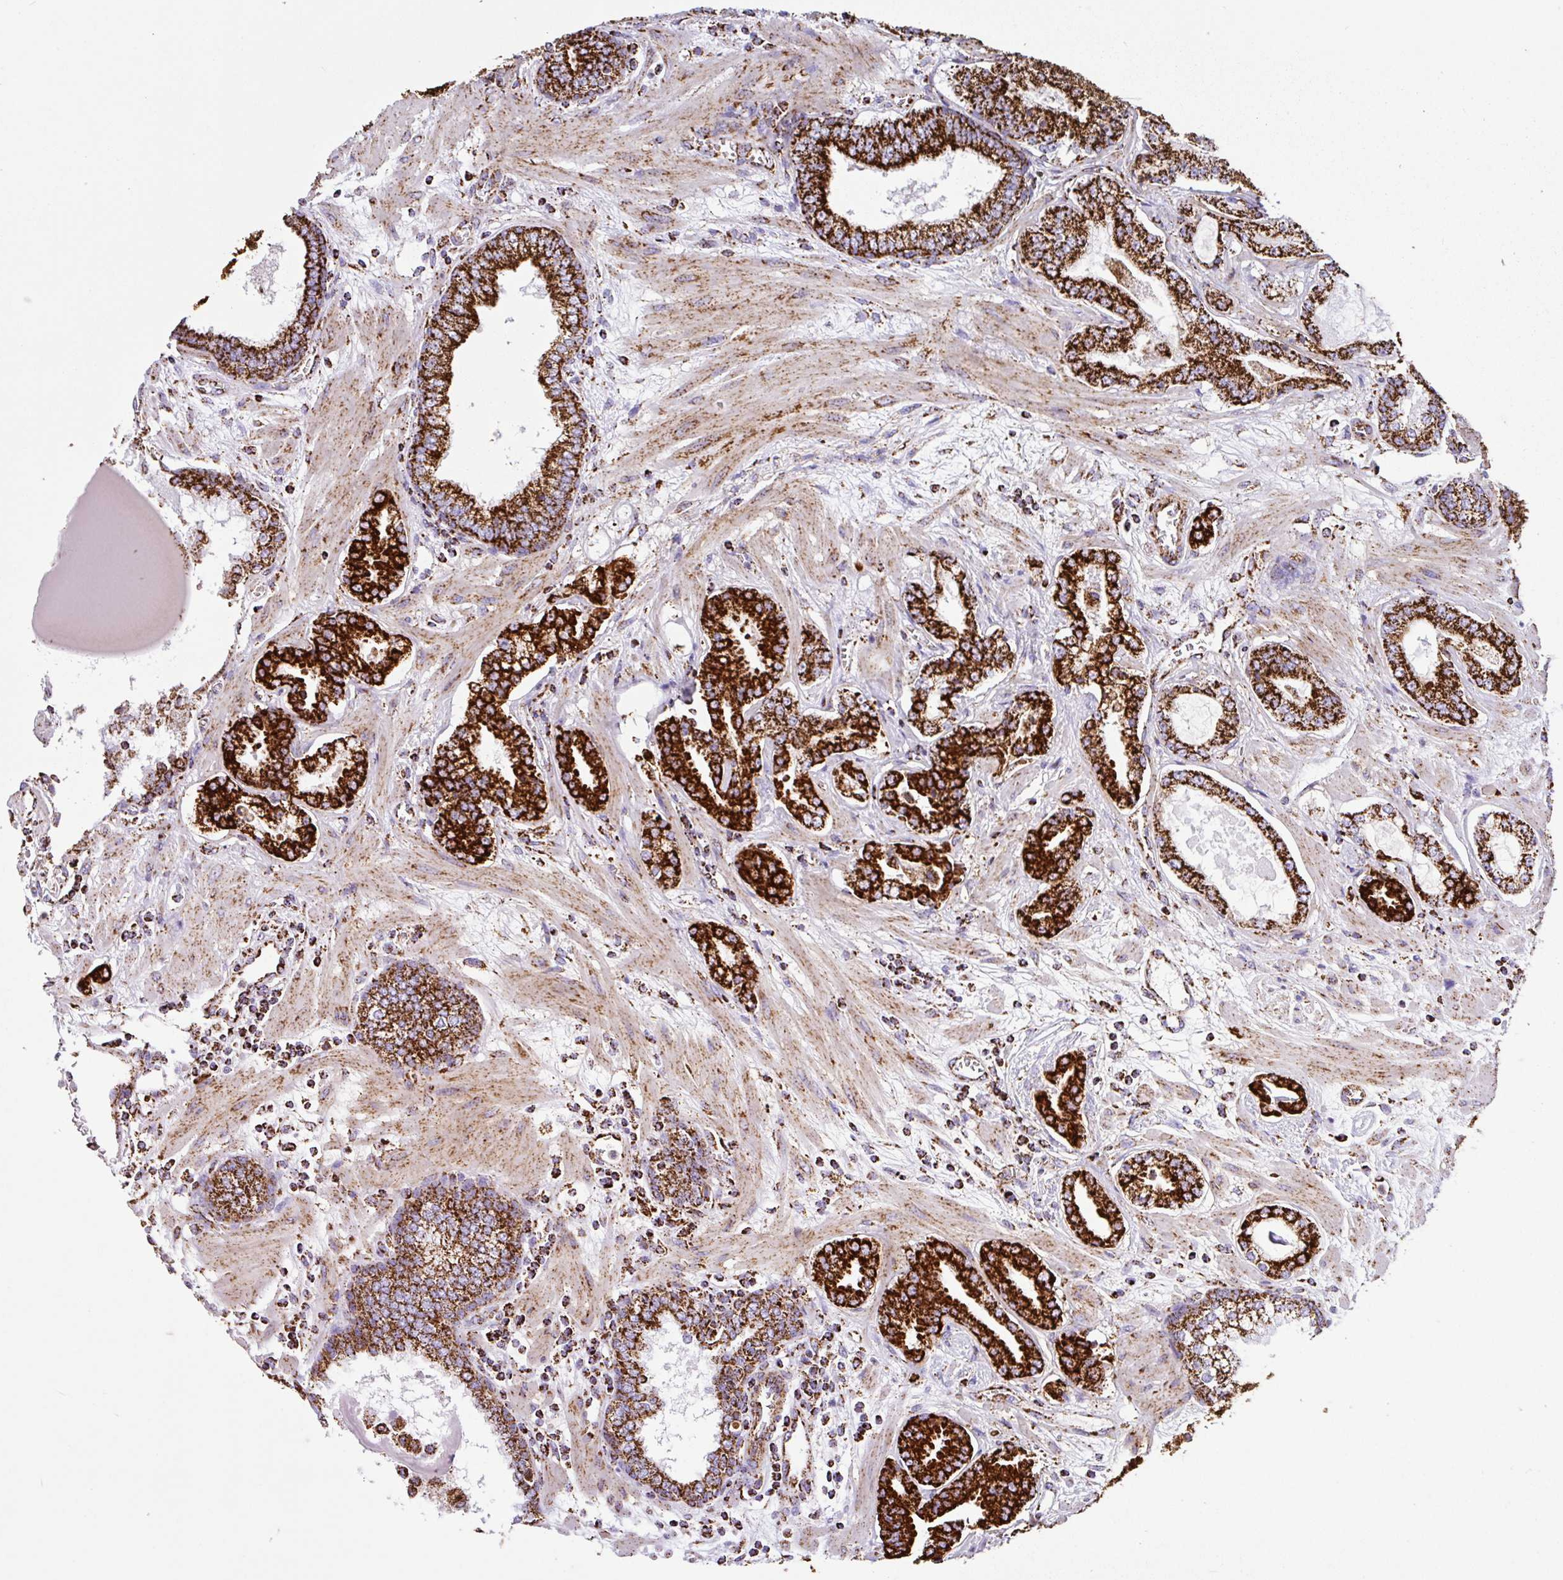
{"staining": {"intensity": "strong", "quantity": ">75%", "location": "cytoplasmic/membranous"}, "tissue": "prostate cancer", "cell_type": "Tumor cells", "image_type": "cancer", "snomed": [{"axis": "morphology", "description": "Adenocarcinoma, Low grade"}, {"axis": "topography", "description": "Prostate"}], "caption": "Strong cytoplasmic/membranous expression for a protein is present in about >75% of tumor cells of adenocarcinoma (low-grade) (prostate) using IHC.", "gene": "ANKRD33B", "patient": {"sex": "male", "age": 62}}